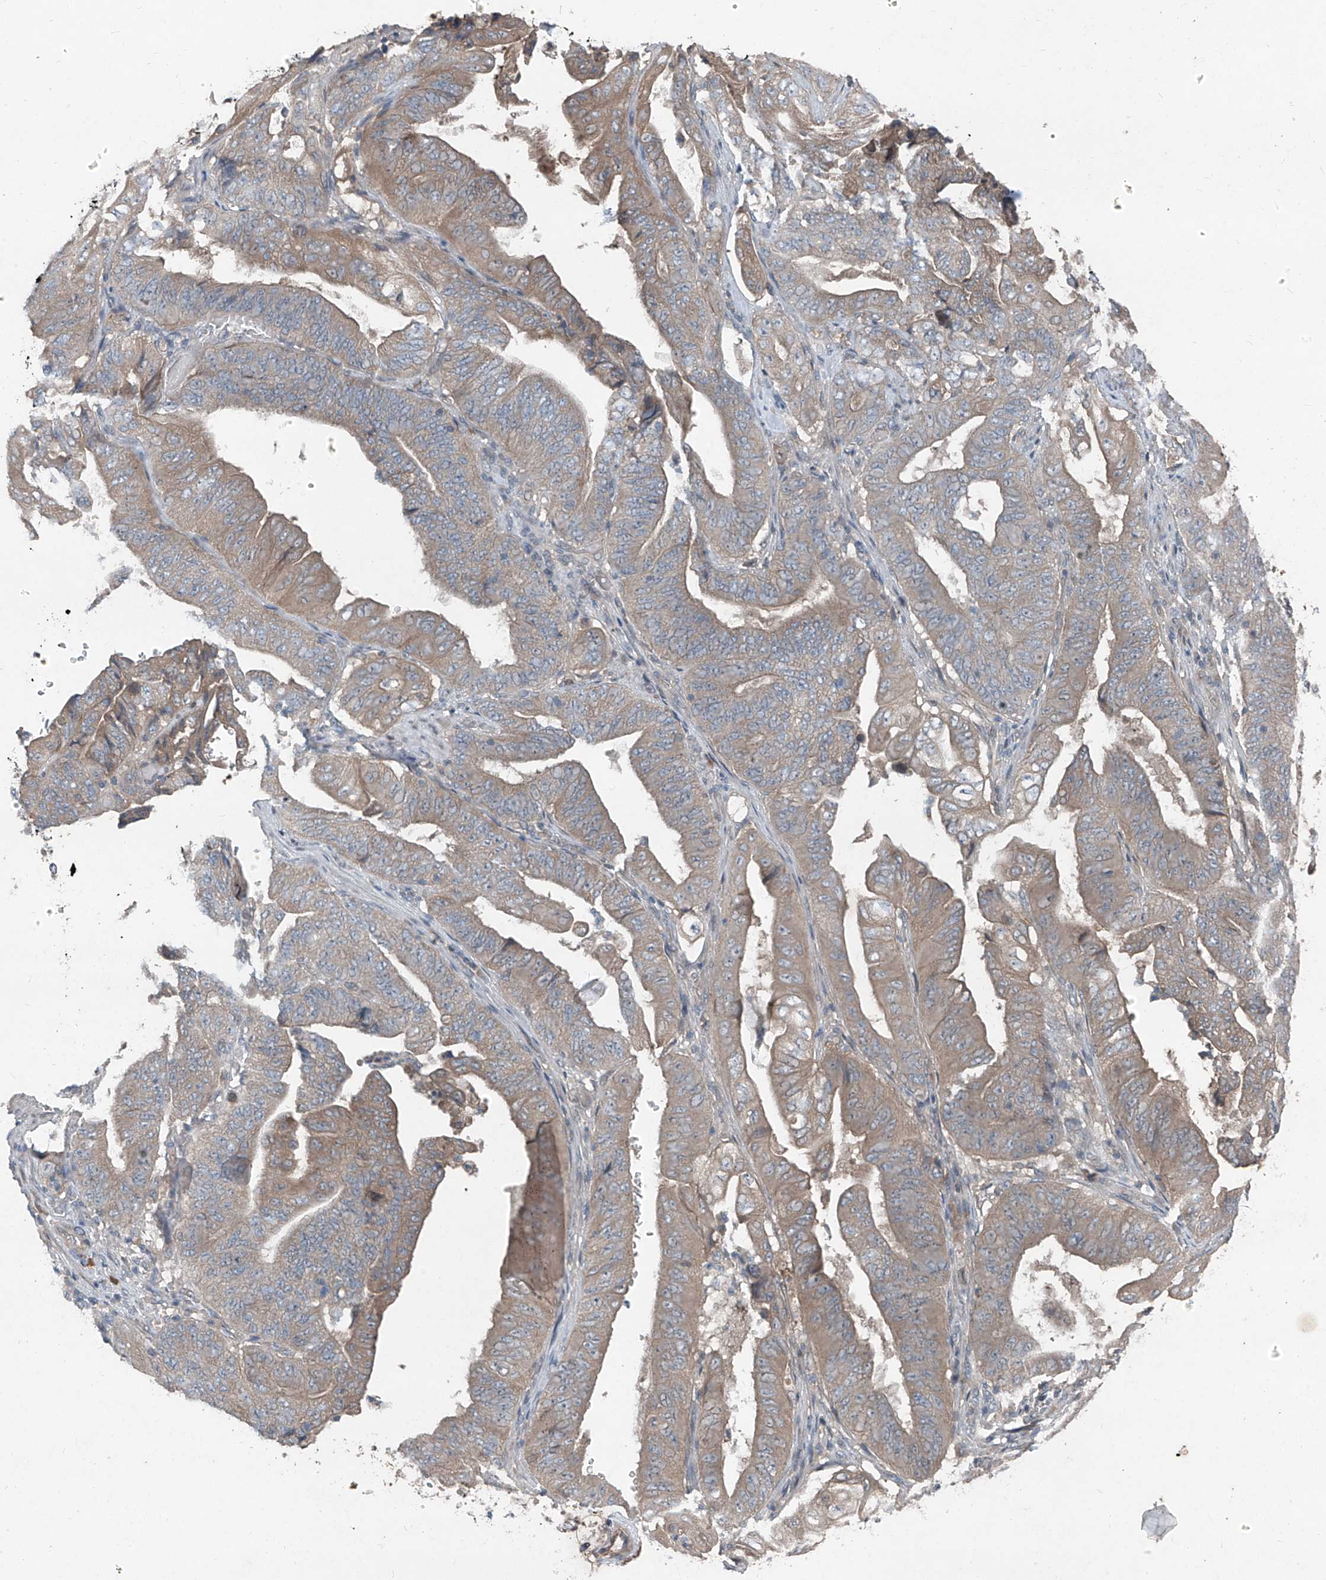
{"staining": {"intensity": "weak", "quantity": ">75%", "location": "cytoplasmic/membranous"}, "tissue": "stomach cancer", "cell_type": "Tumor cells", "image_type": "cancer", "snomed": [{"axis": "morphology", "description": "Adenocarcinoma, NOS"}, {"axis": "topography", "description": "Stomach"}], "caption": "This micrograph demonstrates stomach adenocarcinoma stained with immunohistochemistry (IHC) to label a protein in brown. The cytoplasmic/membranous of tumor cells show weak positivity for the protein. Nuclei are counter-stained blue.", "gene": "FOXRED2", "patient": {"sex": "female", "age": 73}}